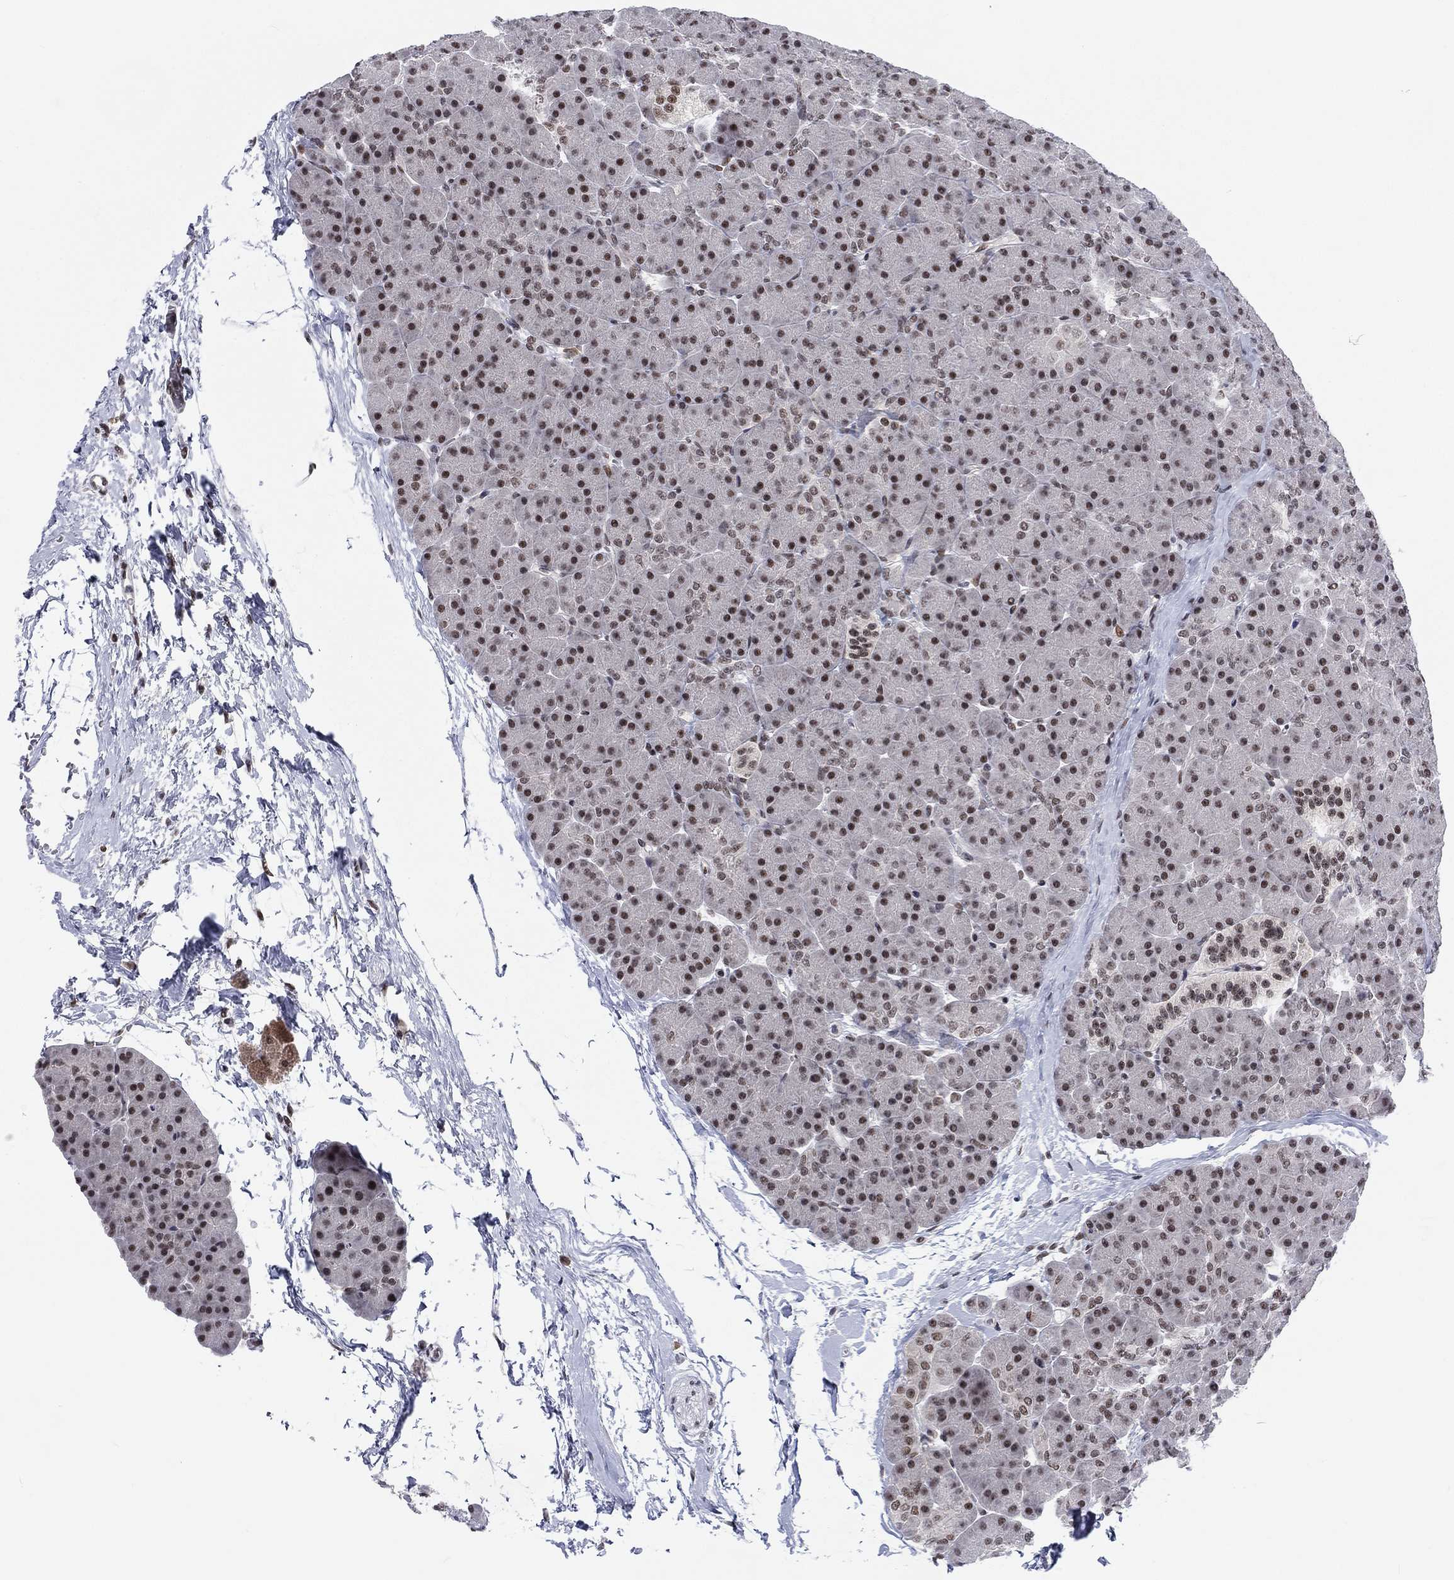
{"staining": {"intensity": "strong", "quantity": "25%-75%", "location": "nuclear"}, "tissue": "pancreas", "cell_type": "Exocrine glandular cells", "image_type": "normal", "snomed": [{"axis": "morphology", "description": "Normal tissue, NOS"}, {"axis": "topography", "description": "Pancreas"}], "caption": "About 25%-75% of exocrine glandular cells in normal pancreas show strong nuclear protein positivity as visualized by brown immunohistochemical staining.", "gene": "FYTTD1", "patient": {"sex": "female", "age": 44}}